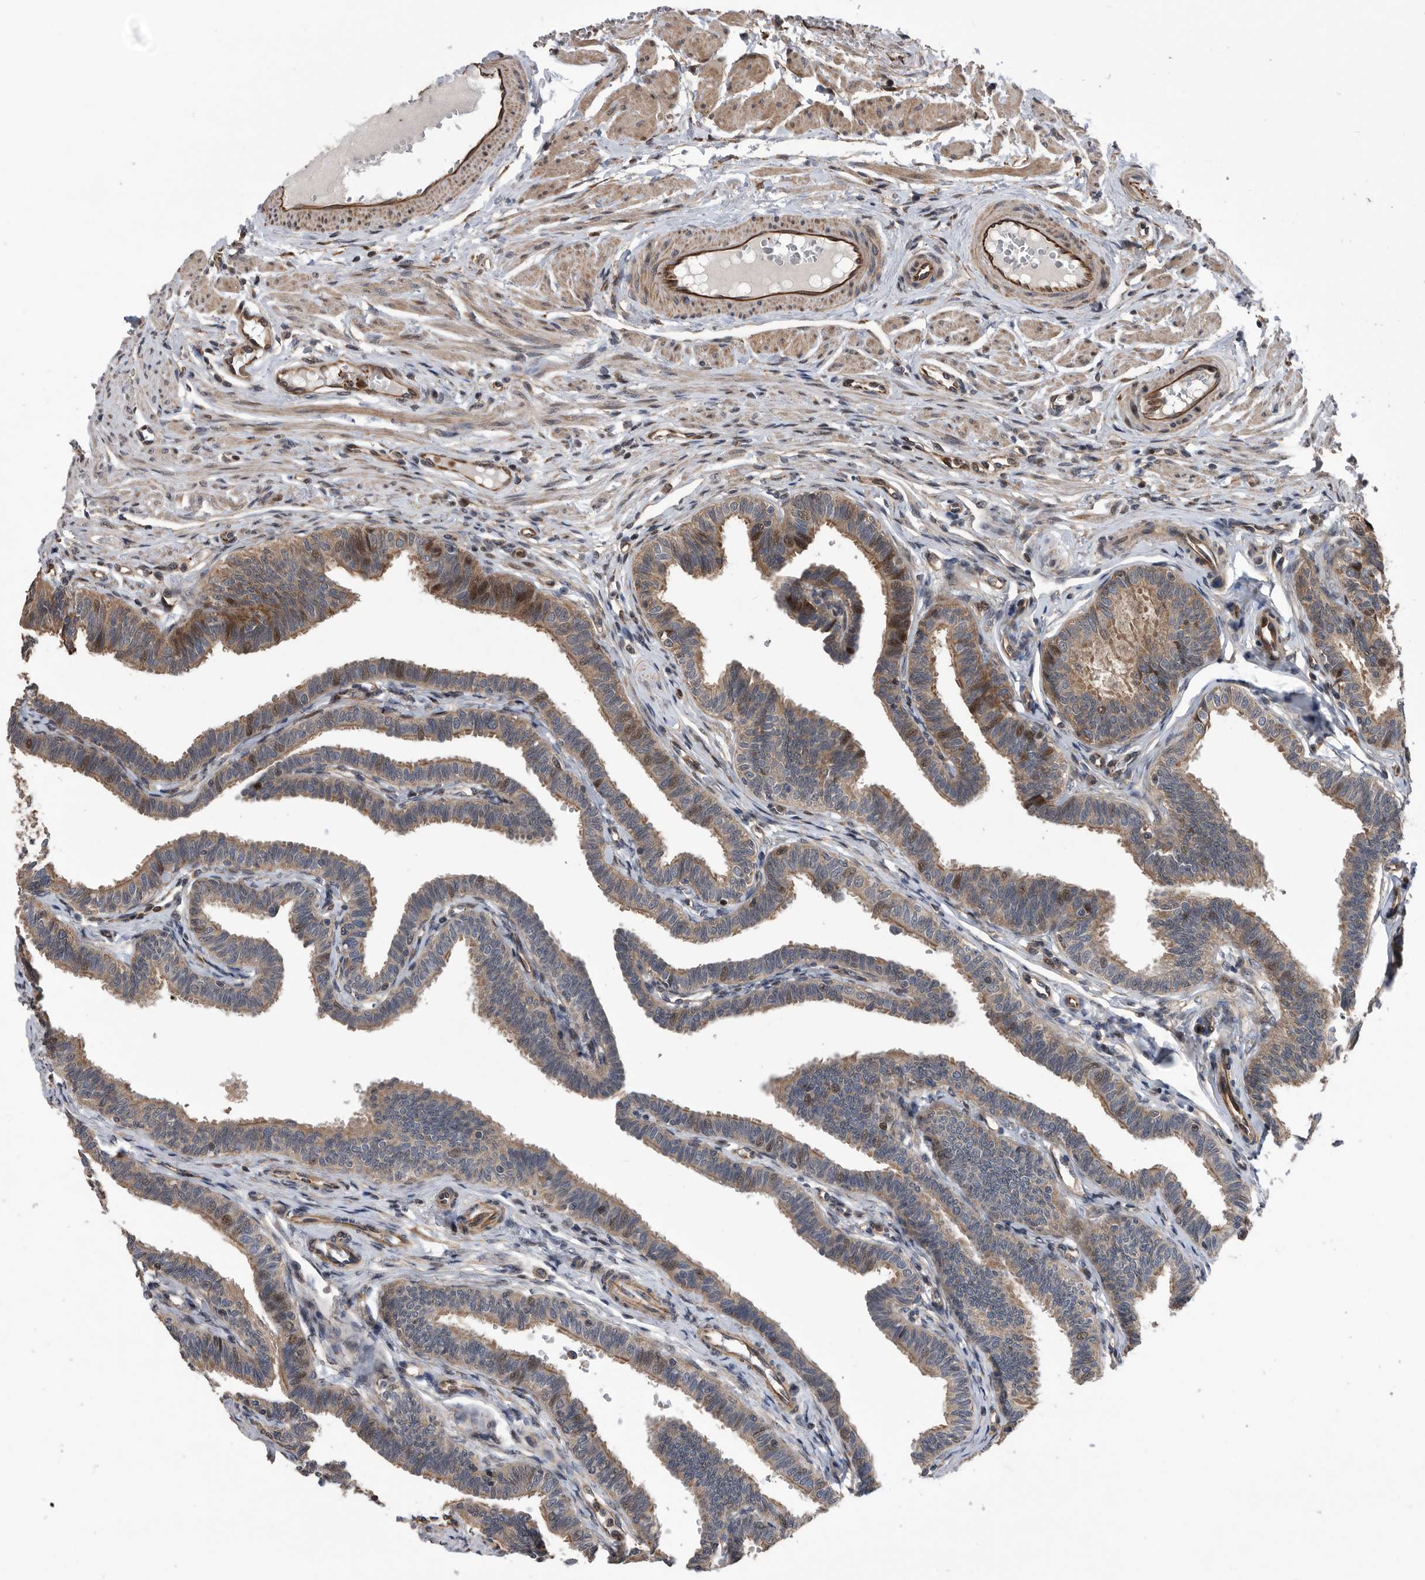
{"staining": {"intensity": "moderate", "quantity": ">75%", "location": "cytoplasmic/membranous"}, "tissue": "fallopian tube", "cell_type": "Glandular cells", "image_type": "normal", "snomed": [{"axis": "morphology", "description": "Normal tissue, NOS"}, {"axis": "topography", "description": "Fallopian tube"}, {"axis": "topography", "description": "Ovary"}], "caption": "Normal fallopian tube reveals moderate cytoplasmic/membranous positivity in about >75% of glandular cells.", "gene": "SERINC2", "patient": {"sex": "female", "age": 23}}